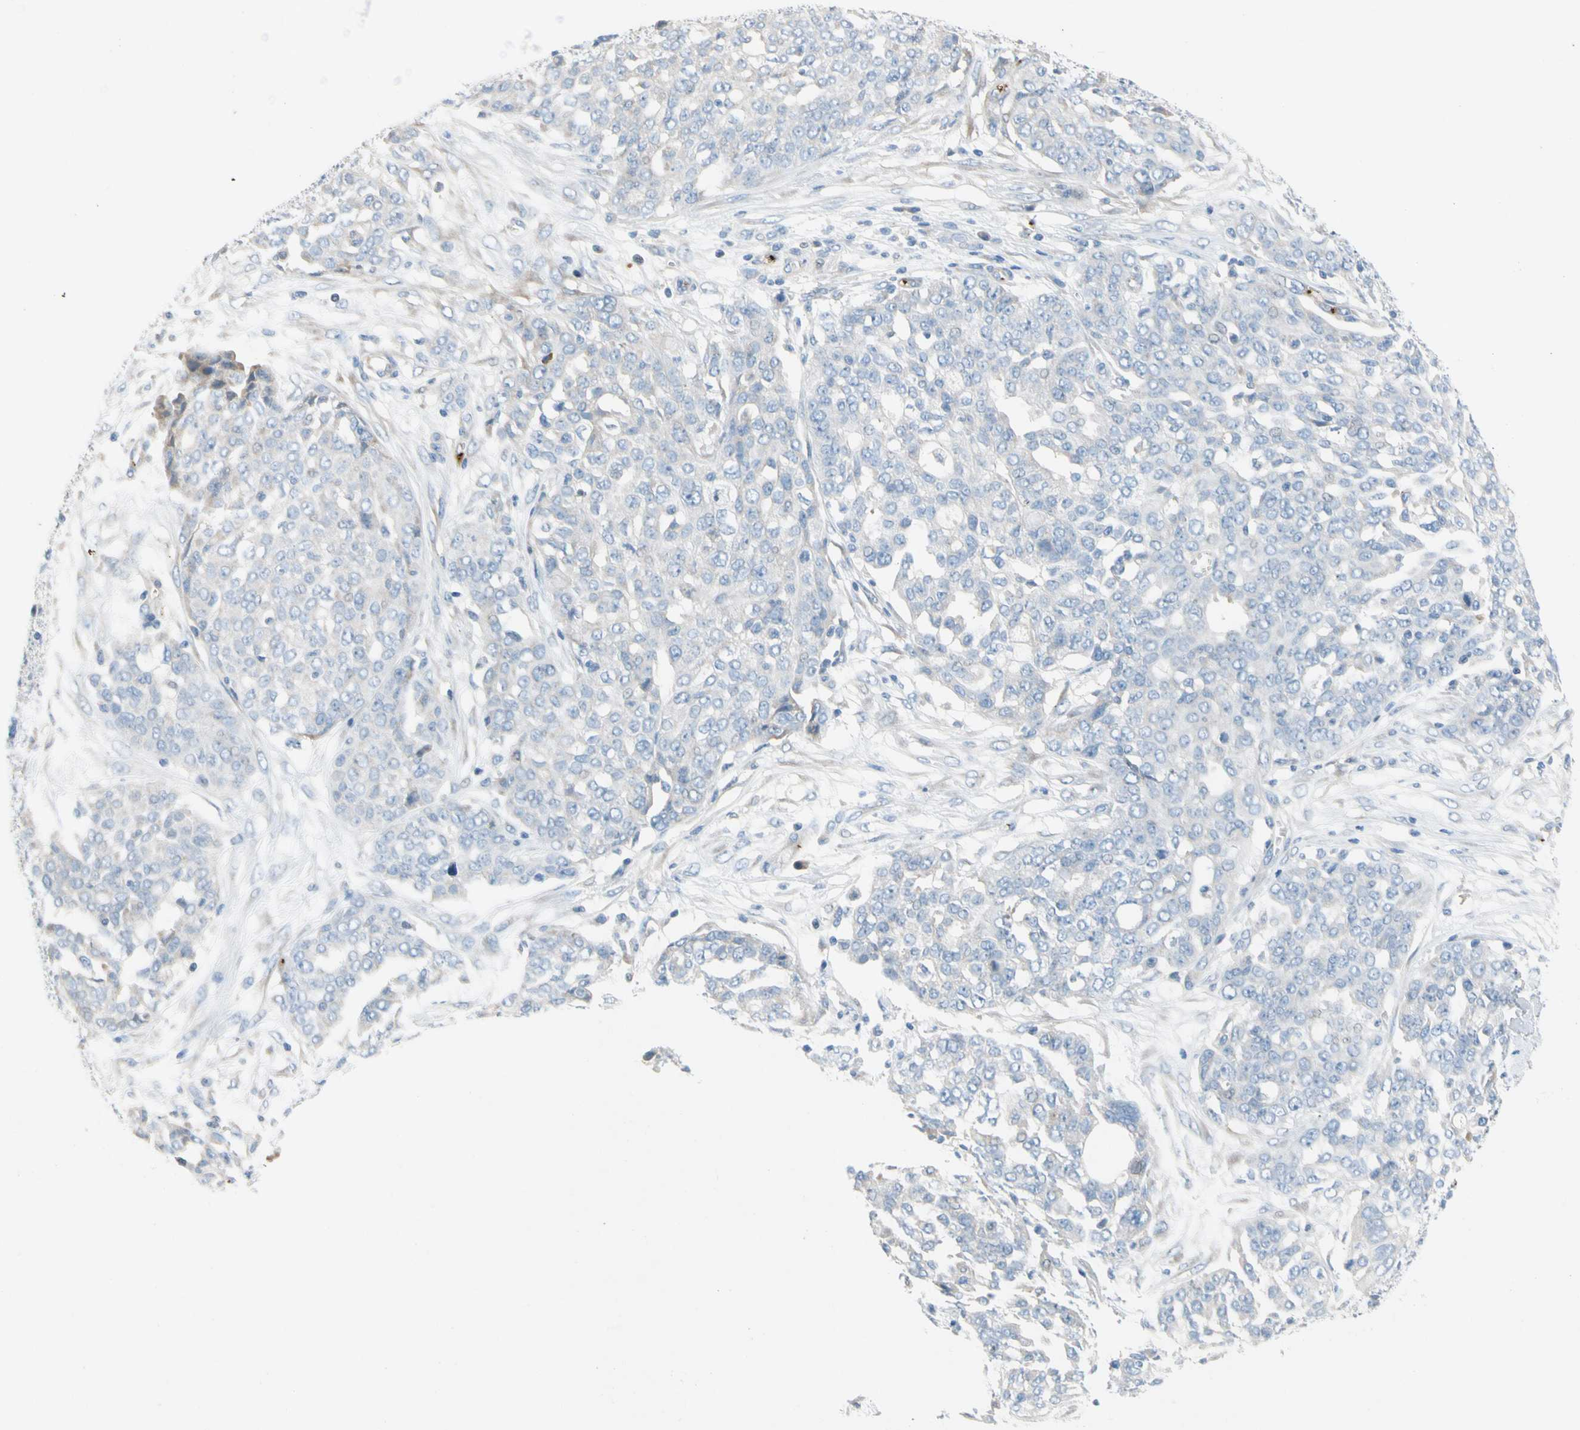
{"staining": {"intensity": "negative", "quantity": "none", "location": "none"}, "tissue": "ovarian cancer", "cell_type": "Tumor cells", "image_type": "cancer", "snomed": [{"axis": "morphology", "description": "Cystadenocarcinoma, serous, NOS"}, {"axis": "topography", "description": "Soft tissue"}, {"axis": "topography", "description": "Ovary"}], "caption": "This is an immunohistochemistry image of human ovarian cancer. There is no staining in tumor cells.", "gene": "PPBP", "patient": {"sex": "female", "age": 57}}